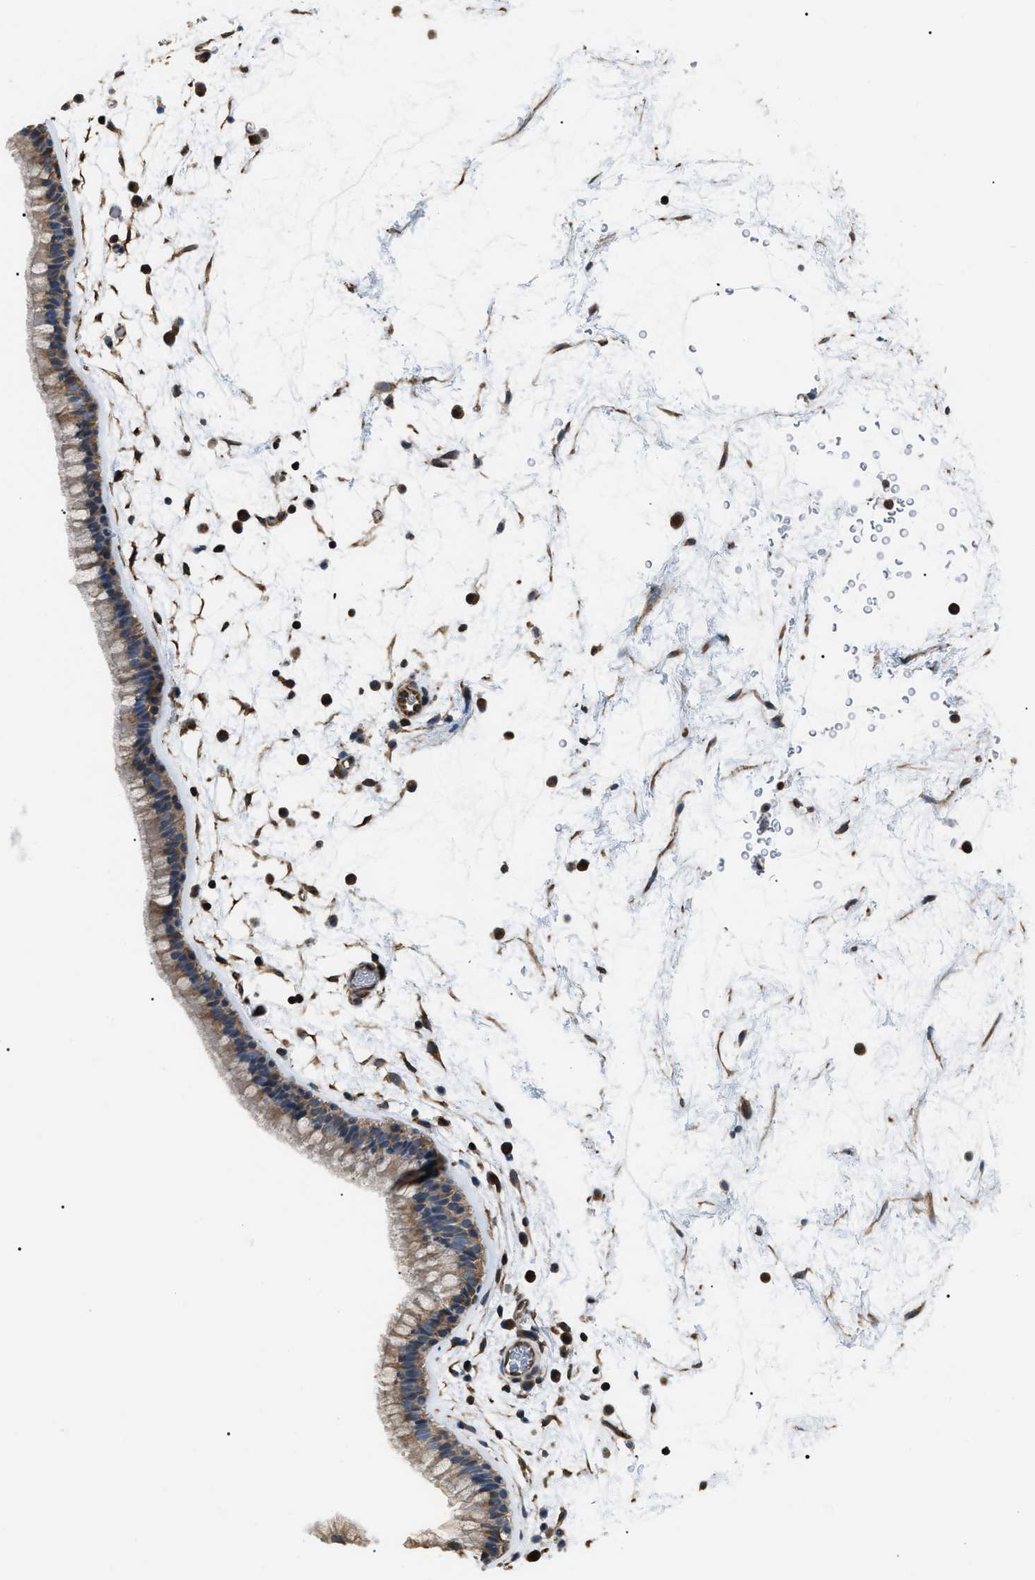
{"staining": {"intensity": "weak", "quantity": ">75%", "location": "cytoplasmic/membranous"}, "tissue": "nasopharynx", "cell_type": "Respiratory epithelial cells", "image_type": "normal", "snomed": [{"axis": "morphology", "description": "Normal tissue, NOS"}, {"axis": "morphology", "description": "Inflammation, NOS"}, {"axis": "topography", "description": "Nasopharynx"}], "caption": "Protein analysis of normal nasopharynx demonstrates weak cytoplasmic/membranous expression in about >75% of respiratory epithelial cells. (Stains: DAB (3,3'-diaminobenzidine) in brown, nuclei in blue, Microscopy: brightfield microscopy at high magnification).", "gene": "PDCD5", "patient": {"sex": "male", "age": 48}}